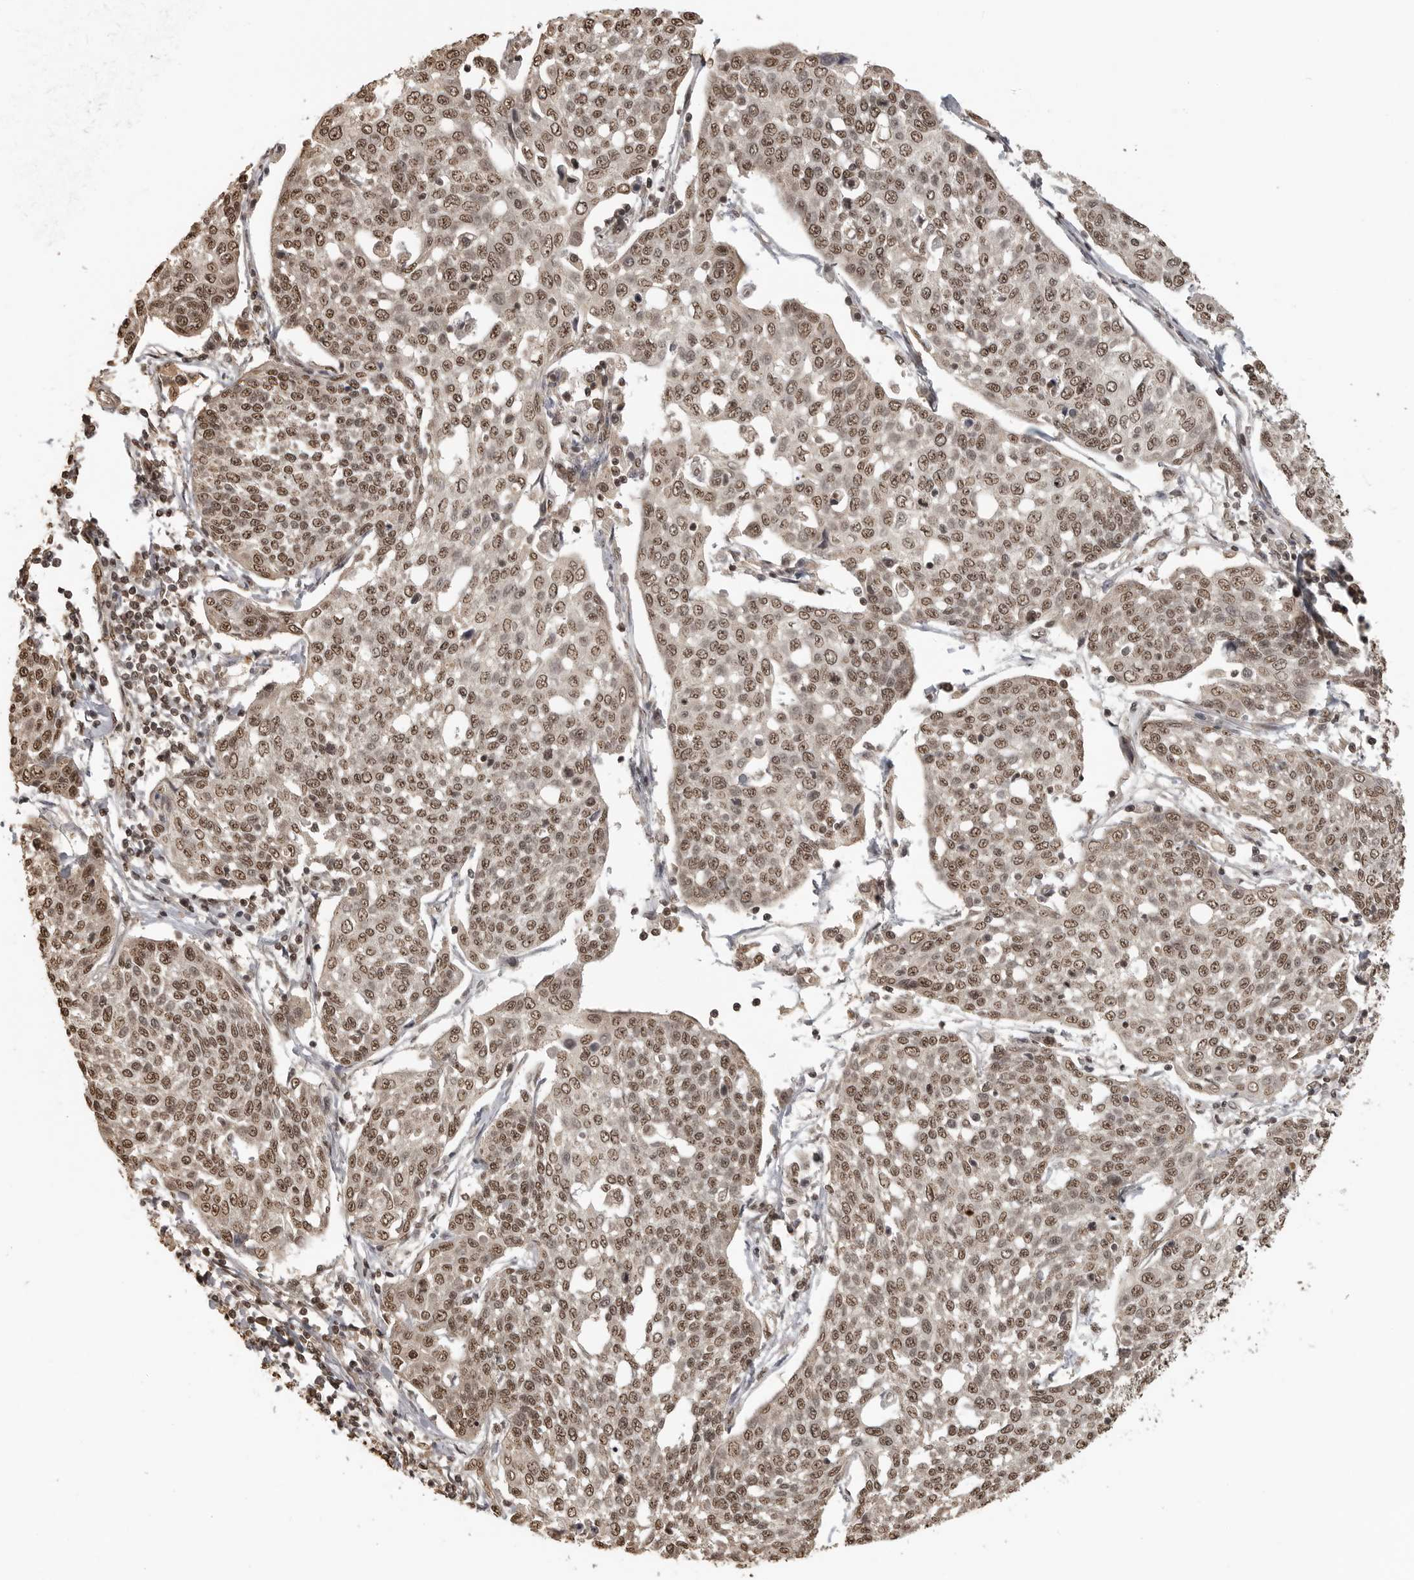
{"staining": {"intensity": "moderate", "quantity": ">75%", "location": "nuclear"}, "tissue": "cervical cancer", "cell_type": "Tumor cells", "image_type": "cancer", "snomed": [{"axis": "morphology", "description": "Squamous cell carcinoma, NOS"}, {"axis": "topography", "description": "Cervix"}], "caption": "A high-resolution micrograph shows IHC staining of squamous cell carcinoma (cervical), which reveals moderate nuclear staining in approximately >75% of tumor cells. (Brightfield microscopy of DAB IHC at high magnification).", "gene": "CLOCK", "patient": {"sex": "female", "age": 34}}